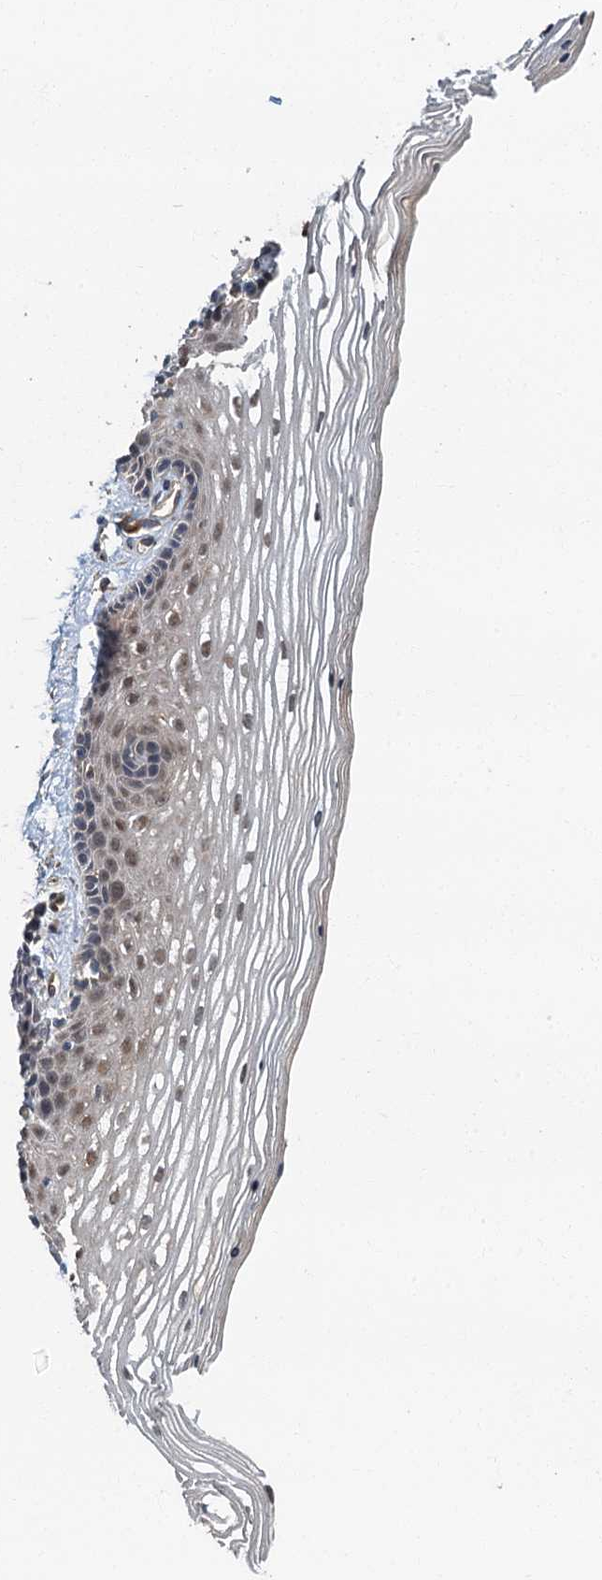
{"staining": {"intensity": "weak", "quantity": "25%-75%", "location": "cytoplasmic/membranous,nuclear"}, "tissue": "vagina", "cell_type": "Squamous epithelial cells", "image_type": "normal", "snomed": [{"axis": "morphology", "description": "Normal tissue, NOS"}, {"axis": "topography", "description": "Vagina"}], "caption": "Brown immunohistochemical staining in benign vagina shows weak cytoplasmic/membranous,nuclear positivity in approximately 25%-75% of squamous epithelial cells.", "gene": "TBCK", "patient": {"sex": "female", "age": 46}}